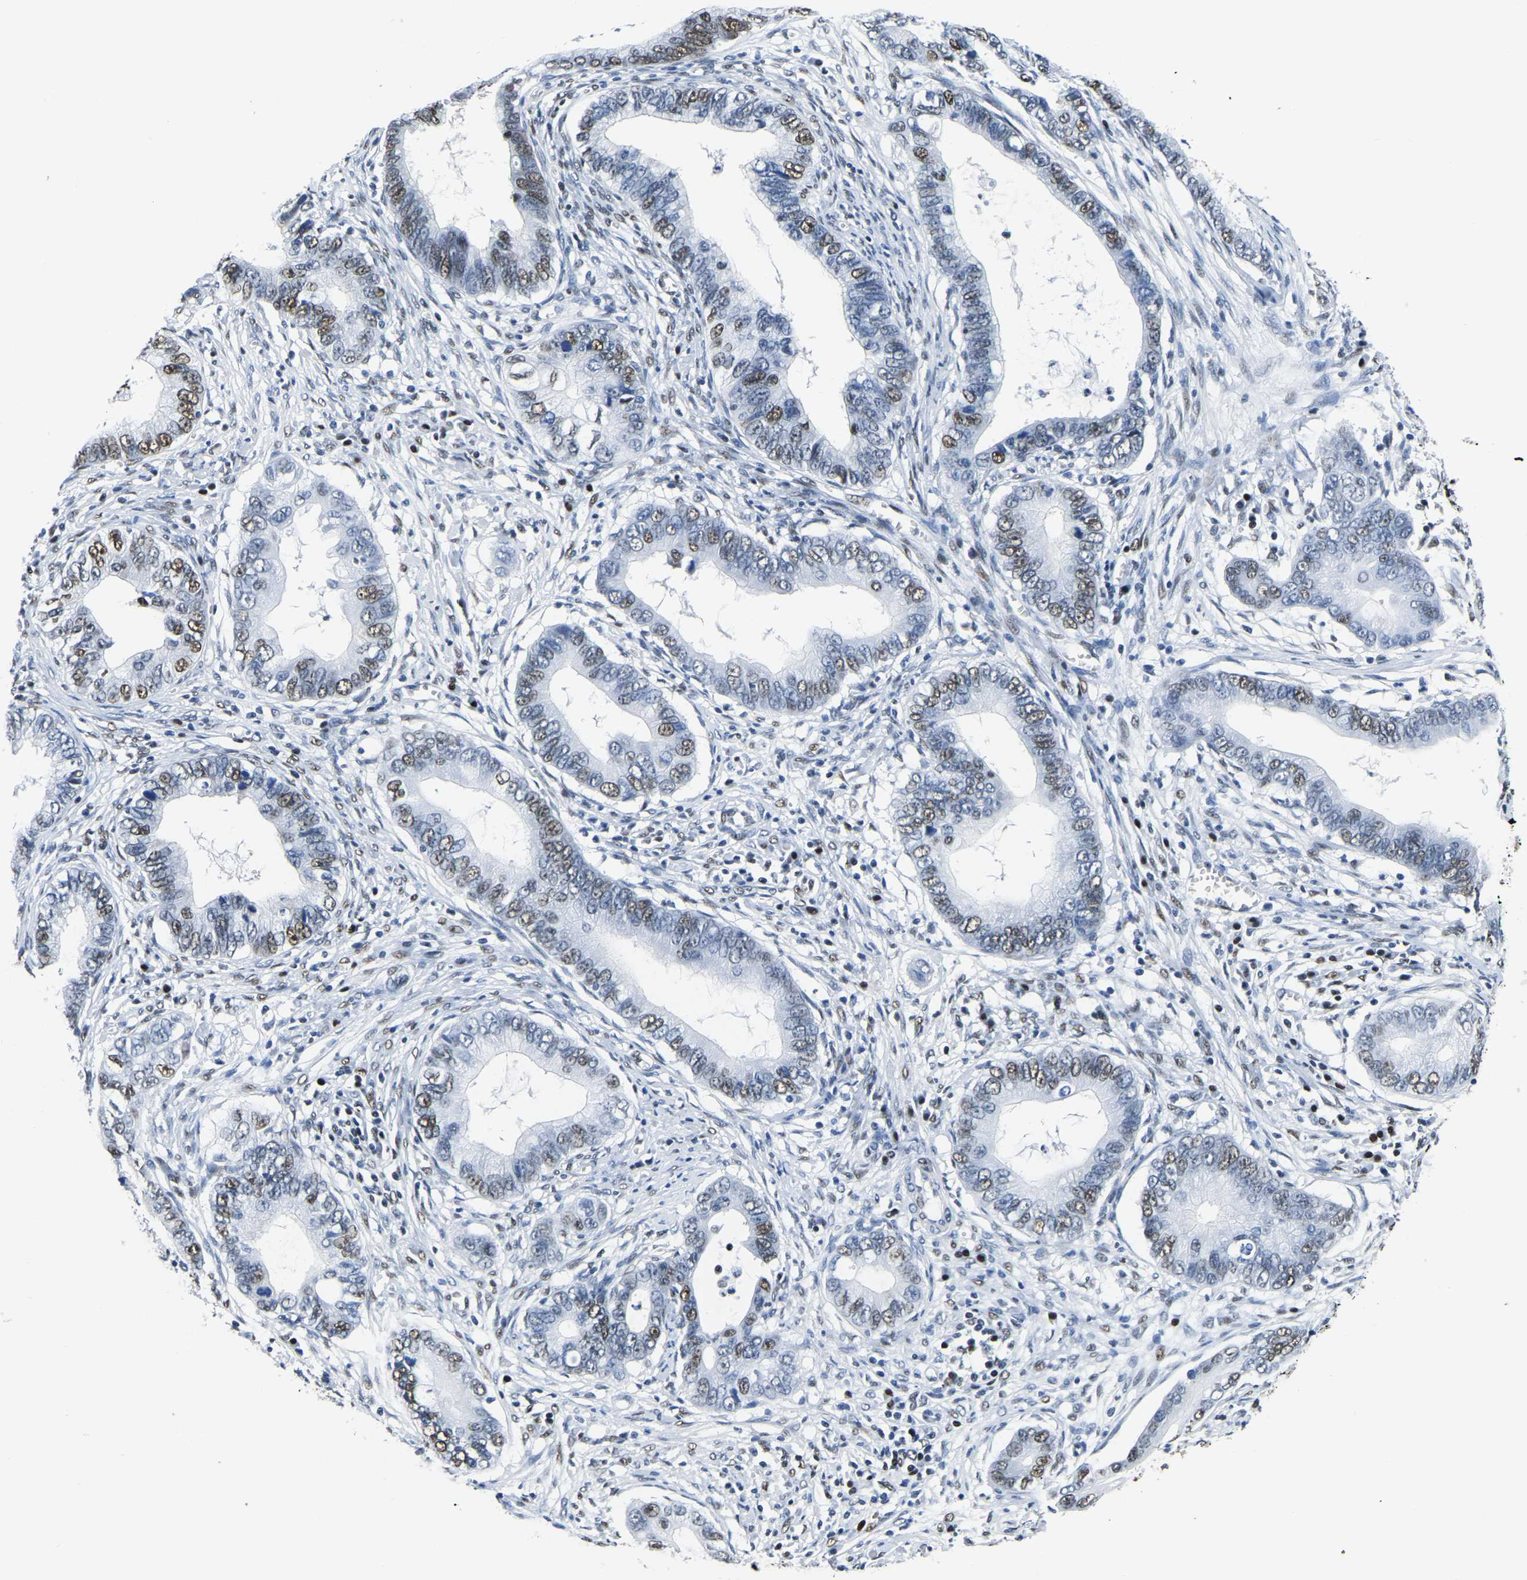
{"staining": {"intensity": "moderate", "quantity": "25%-75%", "location": "nuclear"}, "tissue": "cervical cancer", "cell_type": "Tumor cells", "image_type": "cancer", "snomed": [{"axis": "morphology", "description": "Adenocarcinoma, NOS"}, {"axis": "topography", "description": "Cervix"}], "caption": "Brown immunohistochemical staining in cervical adenocarcinoma reveals moderate nuclear staining in about 25%-75% of tumor cells.", "gene": "UBA1", "patient": {"sex": "female", "age": 44}}